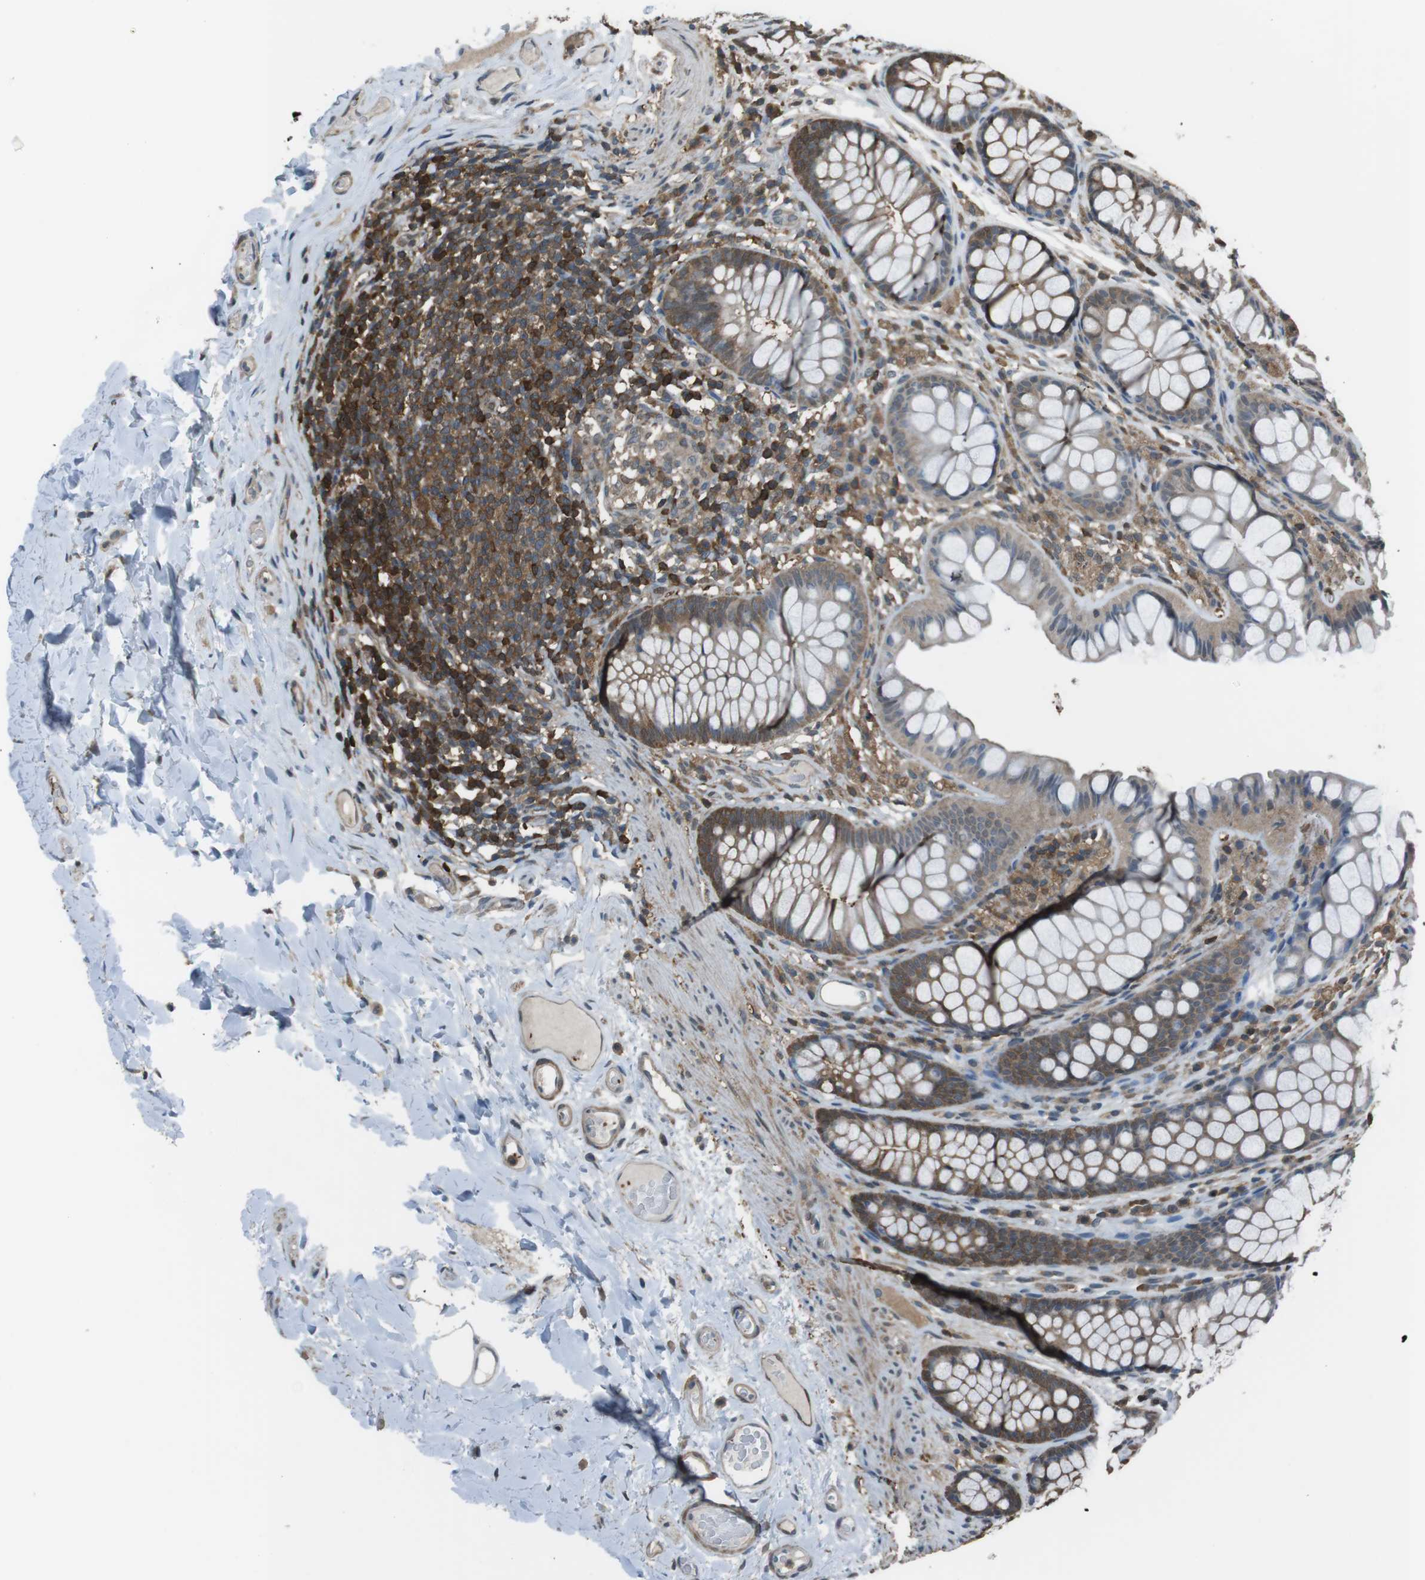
{"staining": {"intensity": "weak", "quantity": "25%-75%", "location": "cytoplasmic/membranous"}, "tissue": "colon", "cell_type": "Endothelial cells", "image_type": "normal", "snomed": [{"axis": "morphology", "description": "Normal tissue, NOS"}, {"axis": "topography", "description": "Colon"}], "caption": "DAB (3,3'-diaminobenzidine) immunohistochemical staining of unremarkable human colon displays weak cytoplasmic/membranous protein positivity in about 25%-75% of endothelial cells. (brown staining indicates protein expression, while blue staining denotes nuclei).", "gene": "TWSG1", "patient": {"sex": "female", "age": 55}}